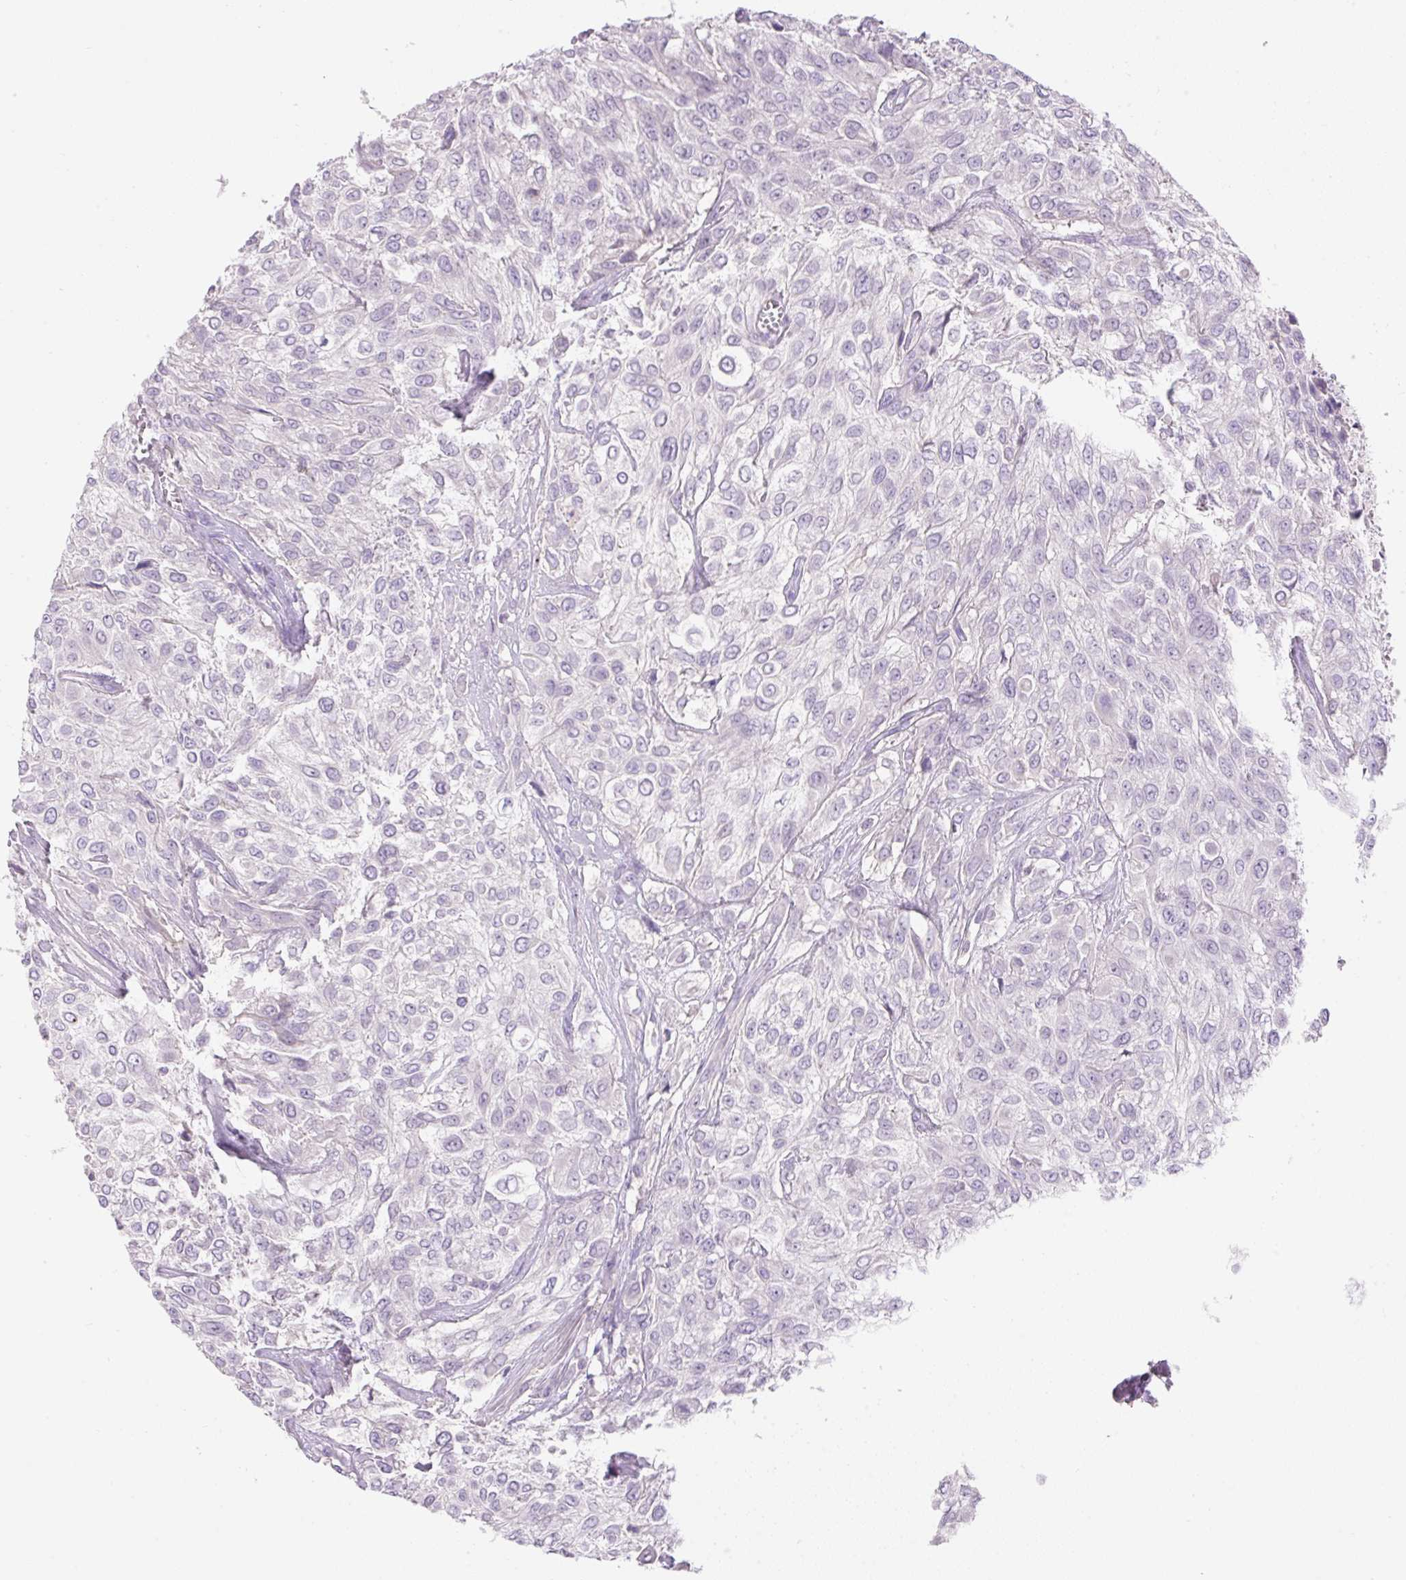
{"staining": {"intensity": "negative", "quantity": "none", "location": "none"}, "tissue": "urothelial cancer", "cell_type": "Tumor cells", "image_type": "cancer", "snomed": [{"axis": "morphology", "description": "Urothelial carcinoma, High grade"}, {"axis": "topography", "description": "Urinary bladder"}], "caption": "An immunohistochemistry micrograph of urothelial carcinoma (high-grade) is shown. There is no staining in tumor cells of urothelial carcinoma (high-grade).", "gene": "TDRD15", "patient": {"sex": "male", "age": 57}}